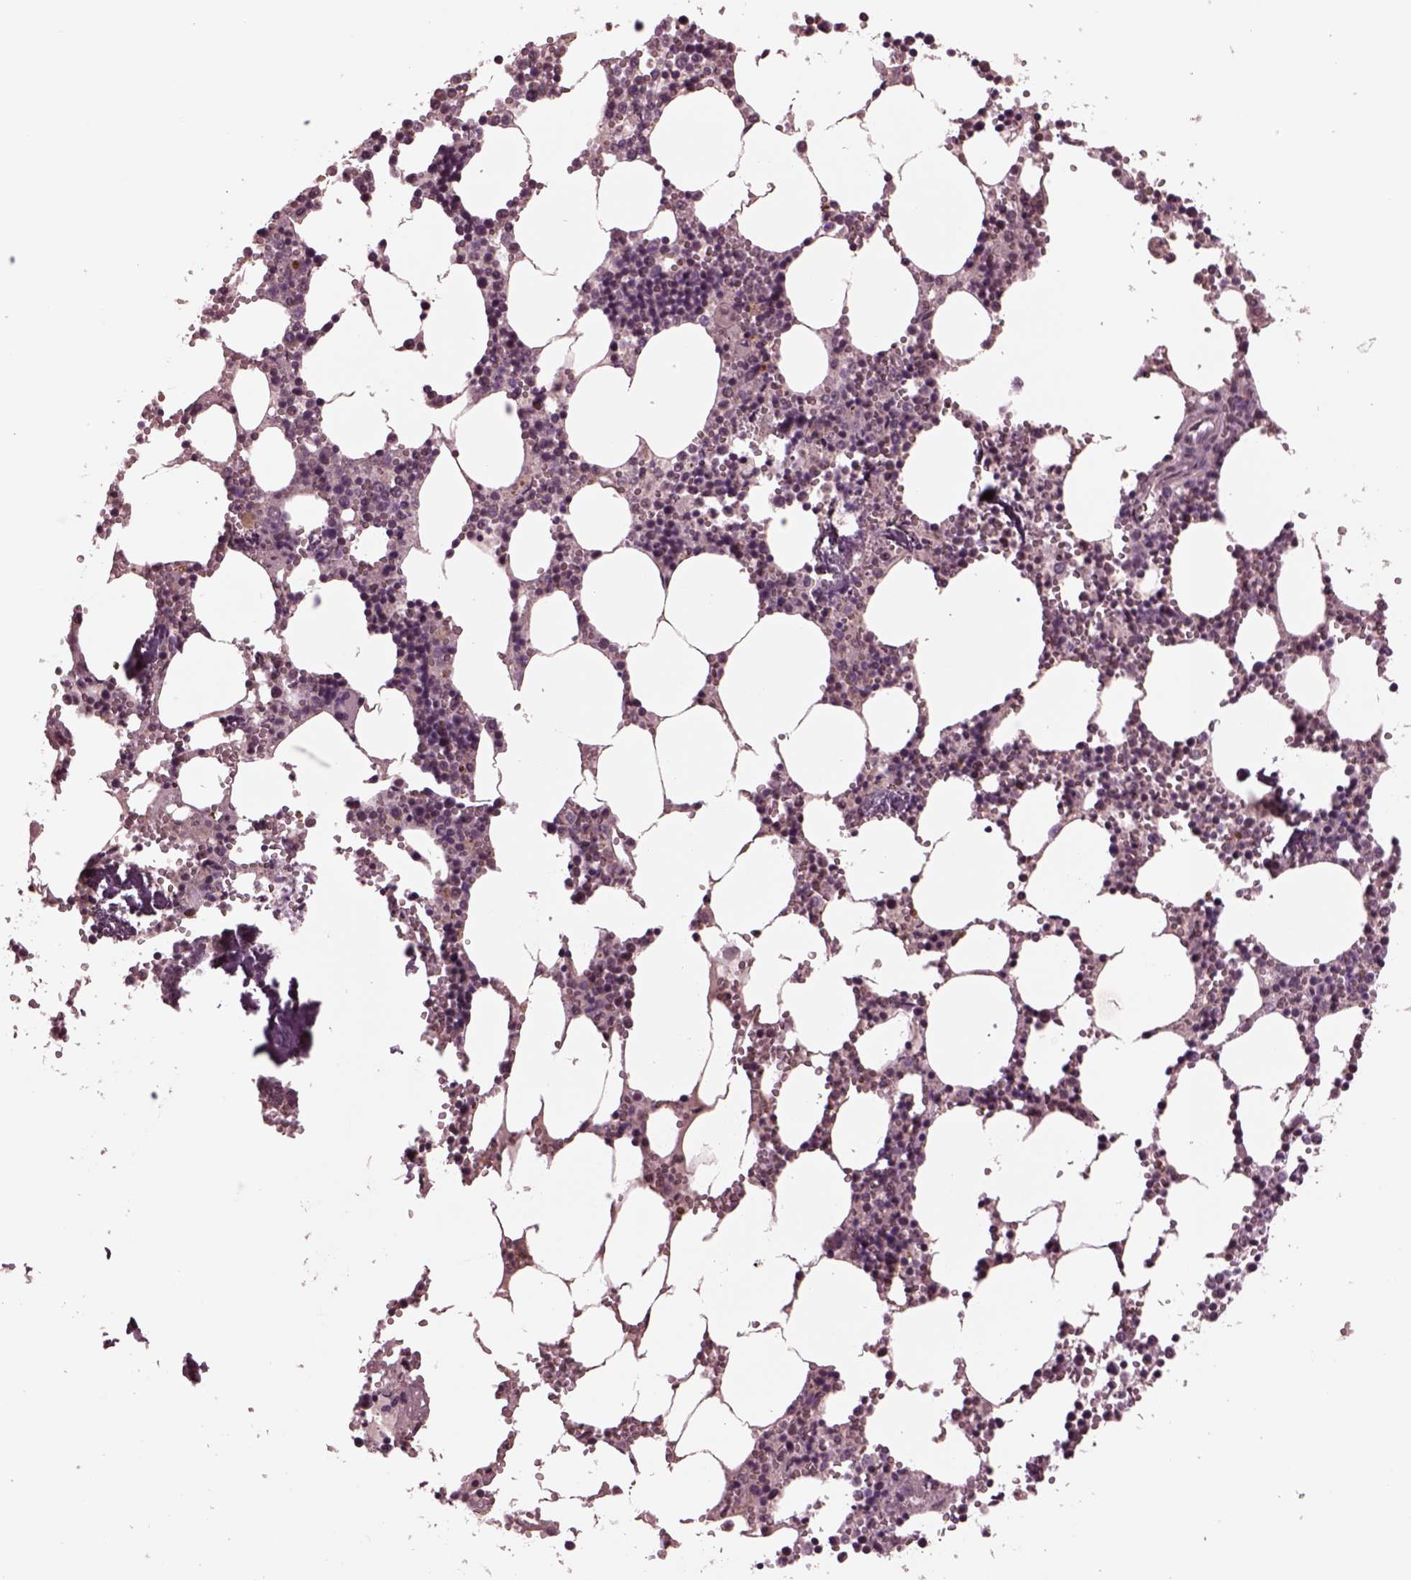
{"staining": {"intensity": "weak", "quantity": "<25%", "location": "cytoplasmic/membranous"}, "tissue": "bone marrow", "cell_type": "Hematopoietic cells", "image_type": "normal", "snomed": [{"axis": "morphology", "description": "Normal tissue, NOS"}, {"axis": "topography", "description": "Bone marrow"}], "caption": "Immunohistochemistry image of unremarkable bone marrow stained for a protein (brown), which exhibits no staining in hematopoietic cells.", "gene": "NAP1L5", "patient": {"sex": "male", "age": 54}}